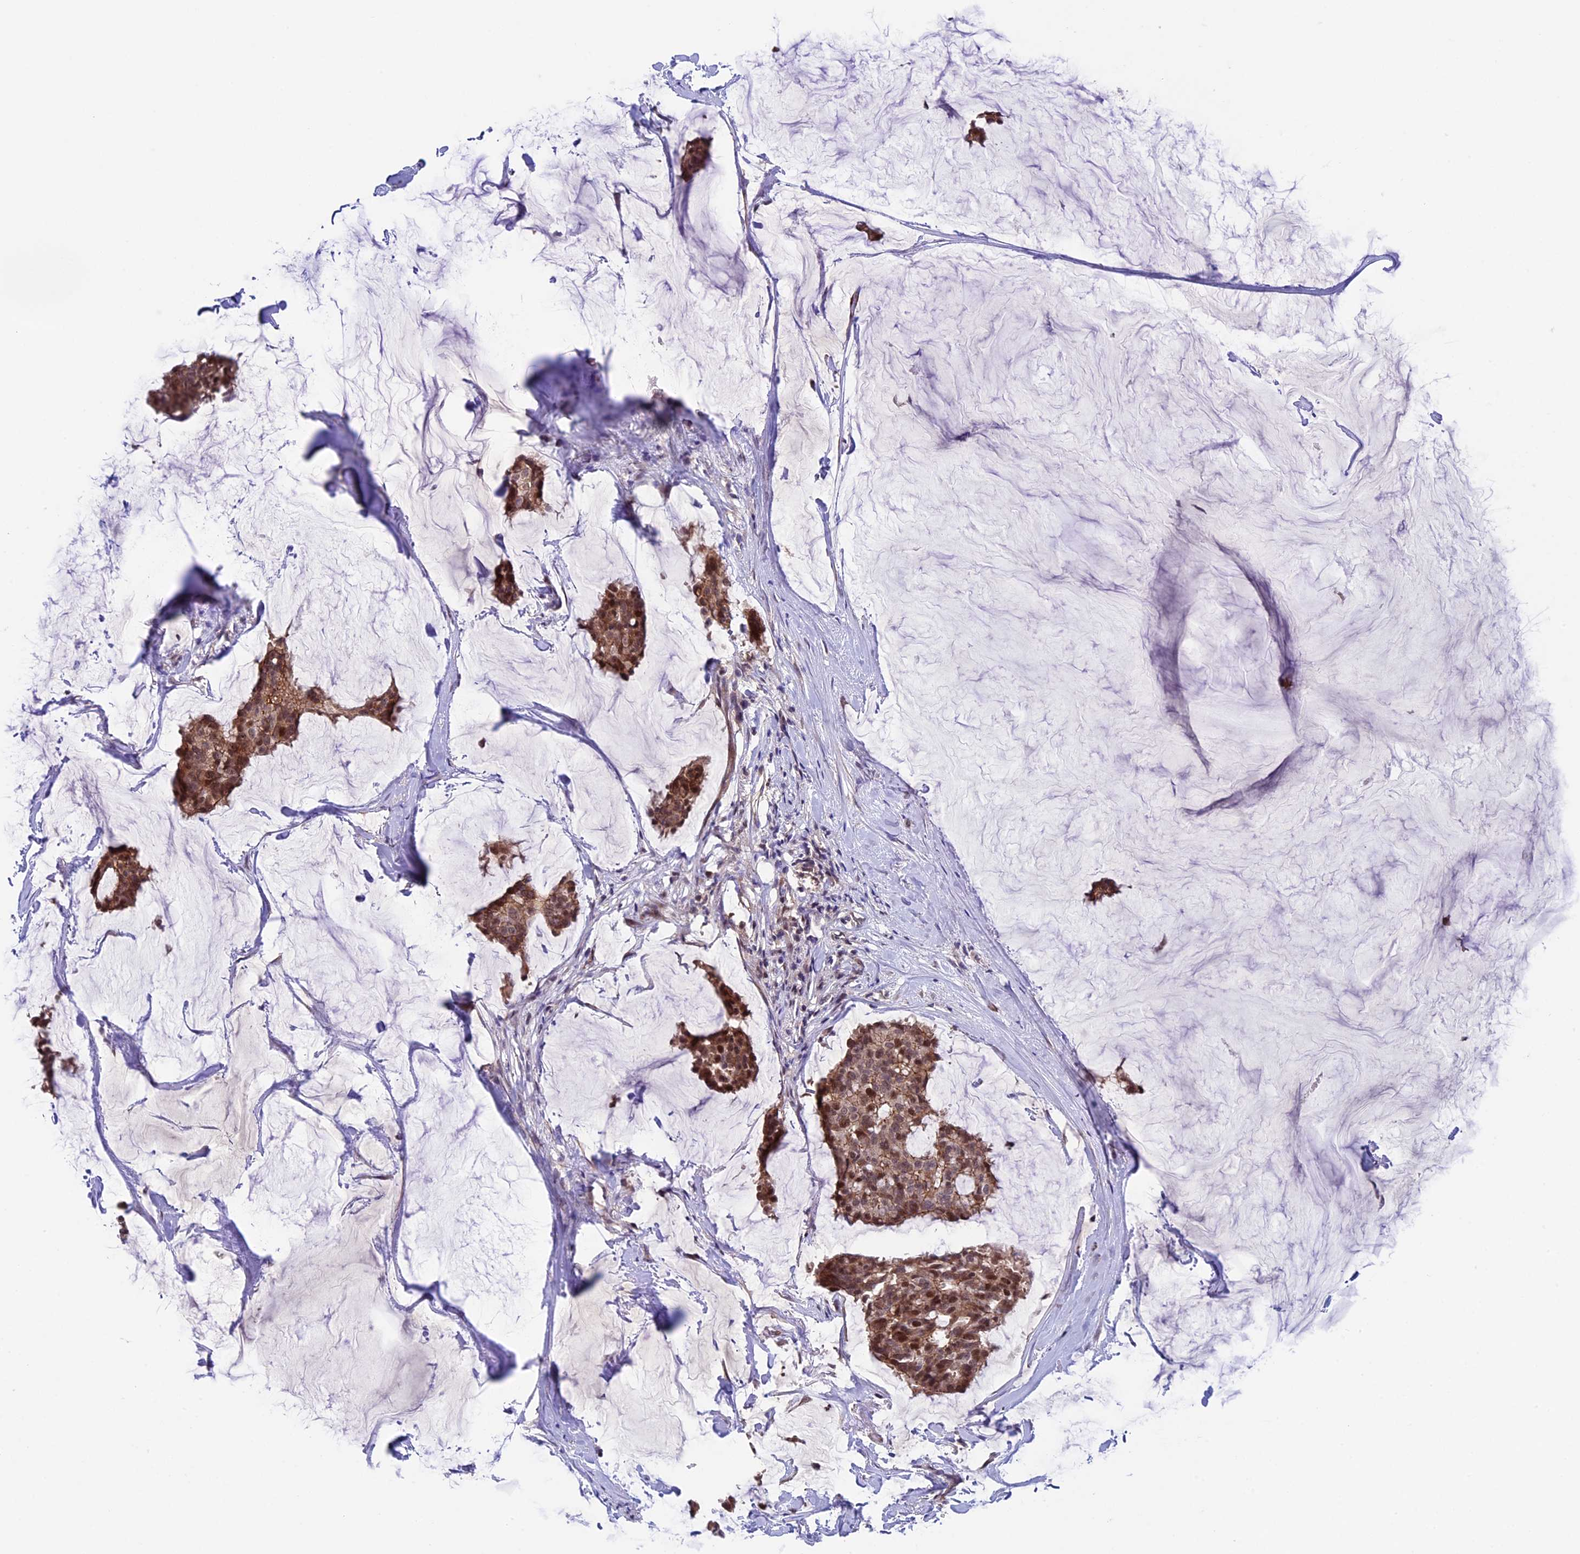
{"staining": {"intensity": "moderate", "quantity": ">75%", "location": "cytoplasmic/membranous,nuclear"}, "tissue": "breast cancer", "cell_type": "Tumor cells", "image_type": "cancer", "snomed": [{"axis": "morphology", "description": "Duct carcinoma"}, {"axis": "topography", "description": "Breast"}], "caption": "Protein expression analysis of human breast intraductal carcinoma reveals moderate cytoplasmic/membranous and nuclear staining in approximately >75% of tumor cells.", "gene": "SIPA1L3", "patient": {"sex": "female", "age": 93}}